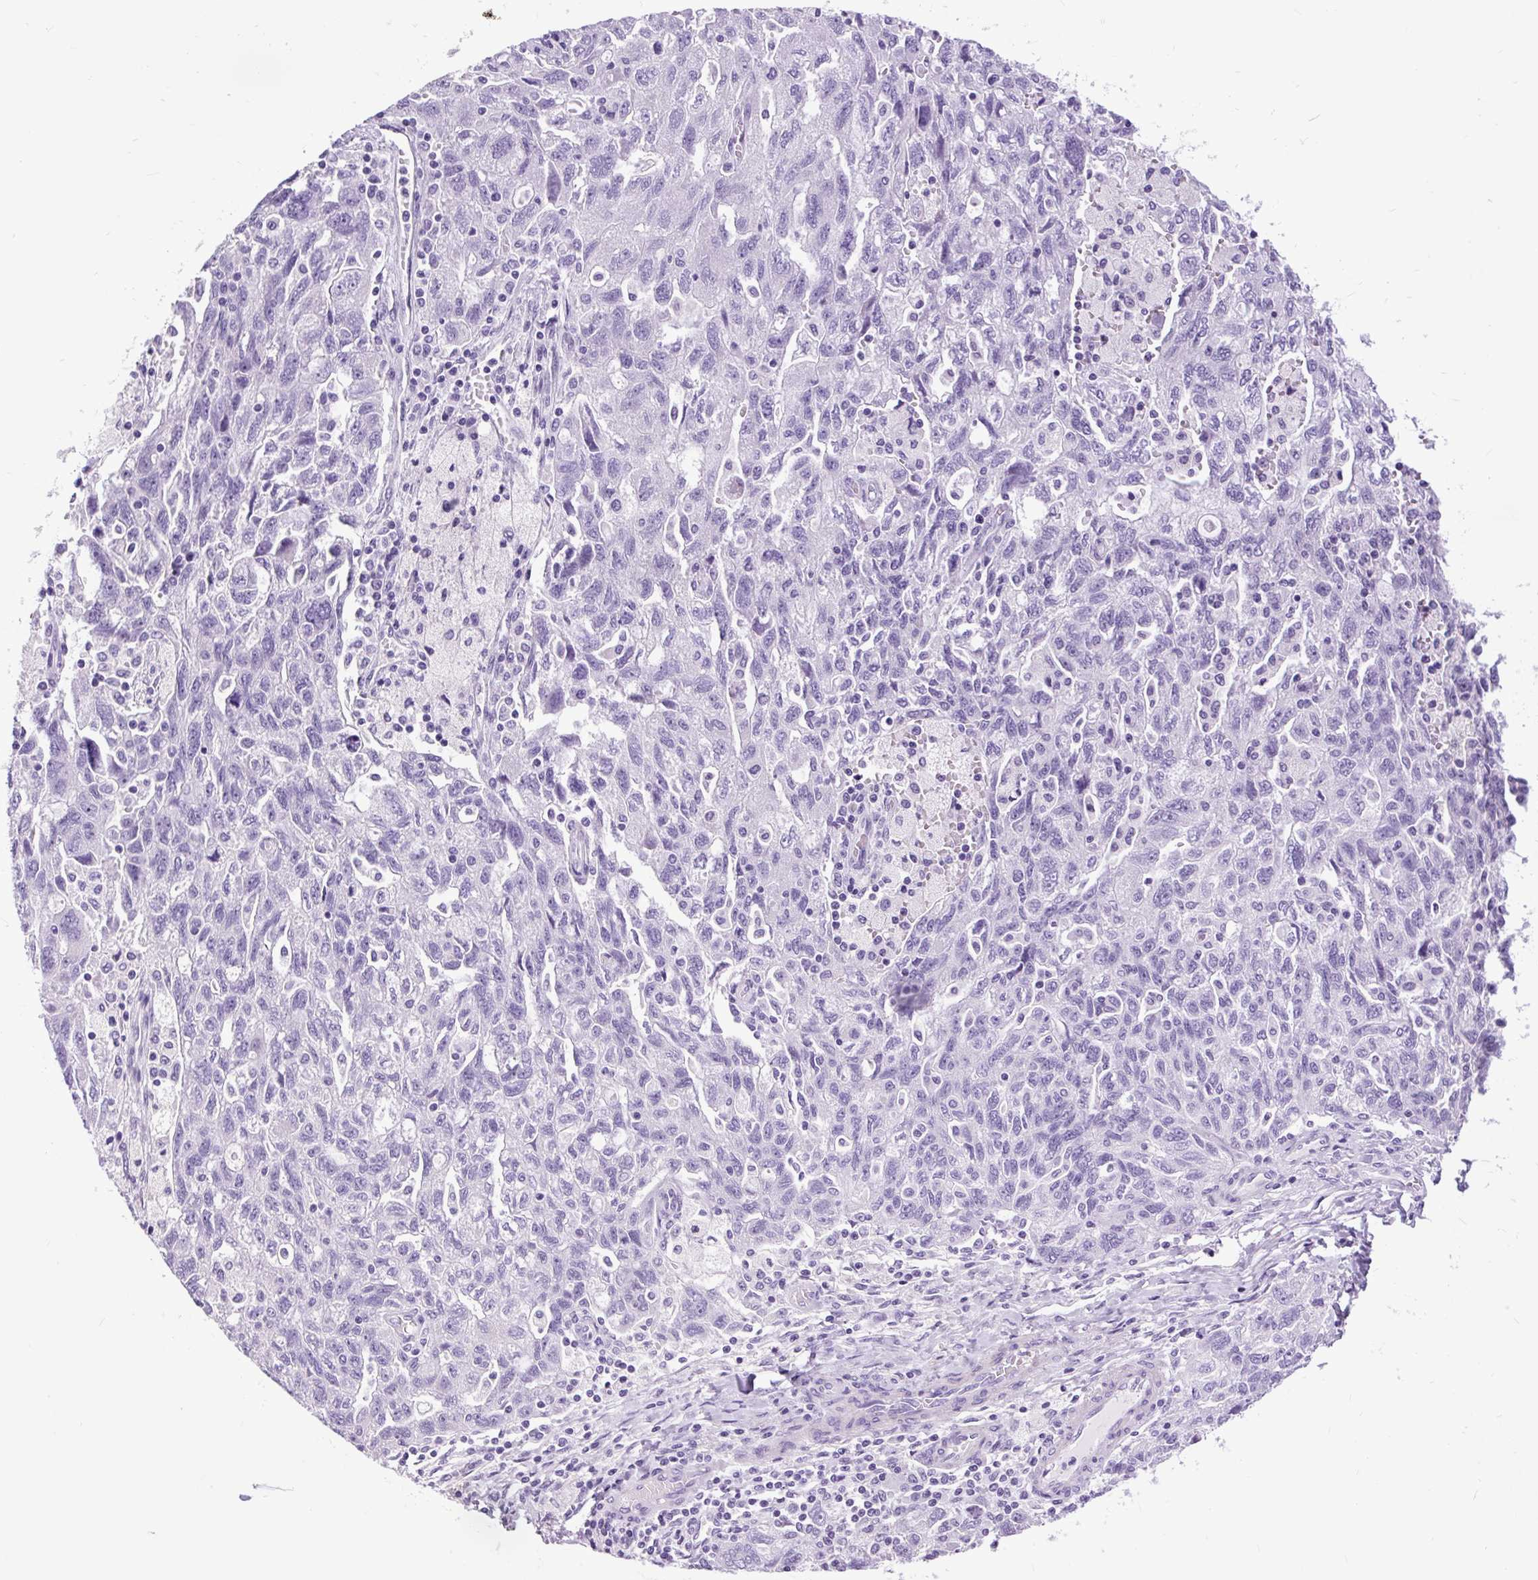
{"staining": {"intensity": "negative", "quantity": "none", "location": "none"}, "tissue": "ovarian cancer", "cell_type": "Tumor cells", "image_type": "cancer", "snomed": [{"axis": "morphology", "description": "Carcinoma, NOS"}, {"axis": "morphology", "description": "Cystadenocarcinoma, serous, NOS"}, {"axis": "topography", "description": "Ovary"}], "caption": "The micrograph reveals no significant staining in tumor cells of ovarian serous cystadenocarcinoma. Nuclei are stained in blue.", "gene": "DPP6", "patient": {"sex": "female", "age": 69}}